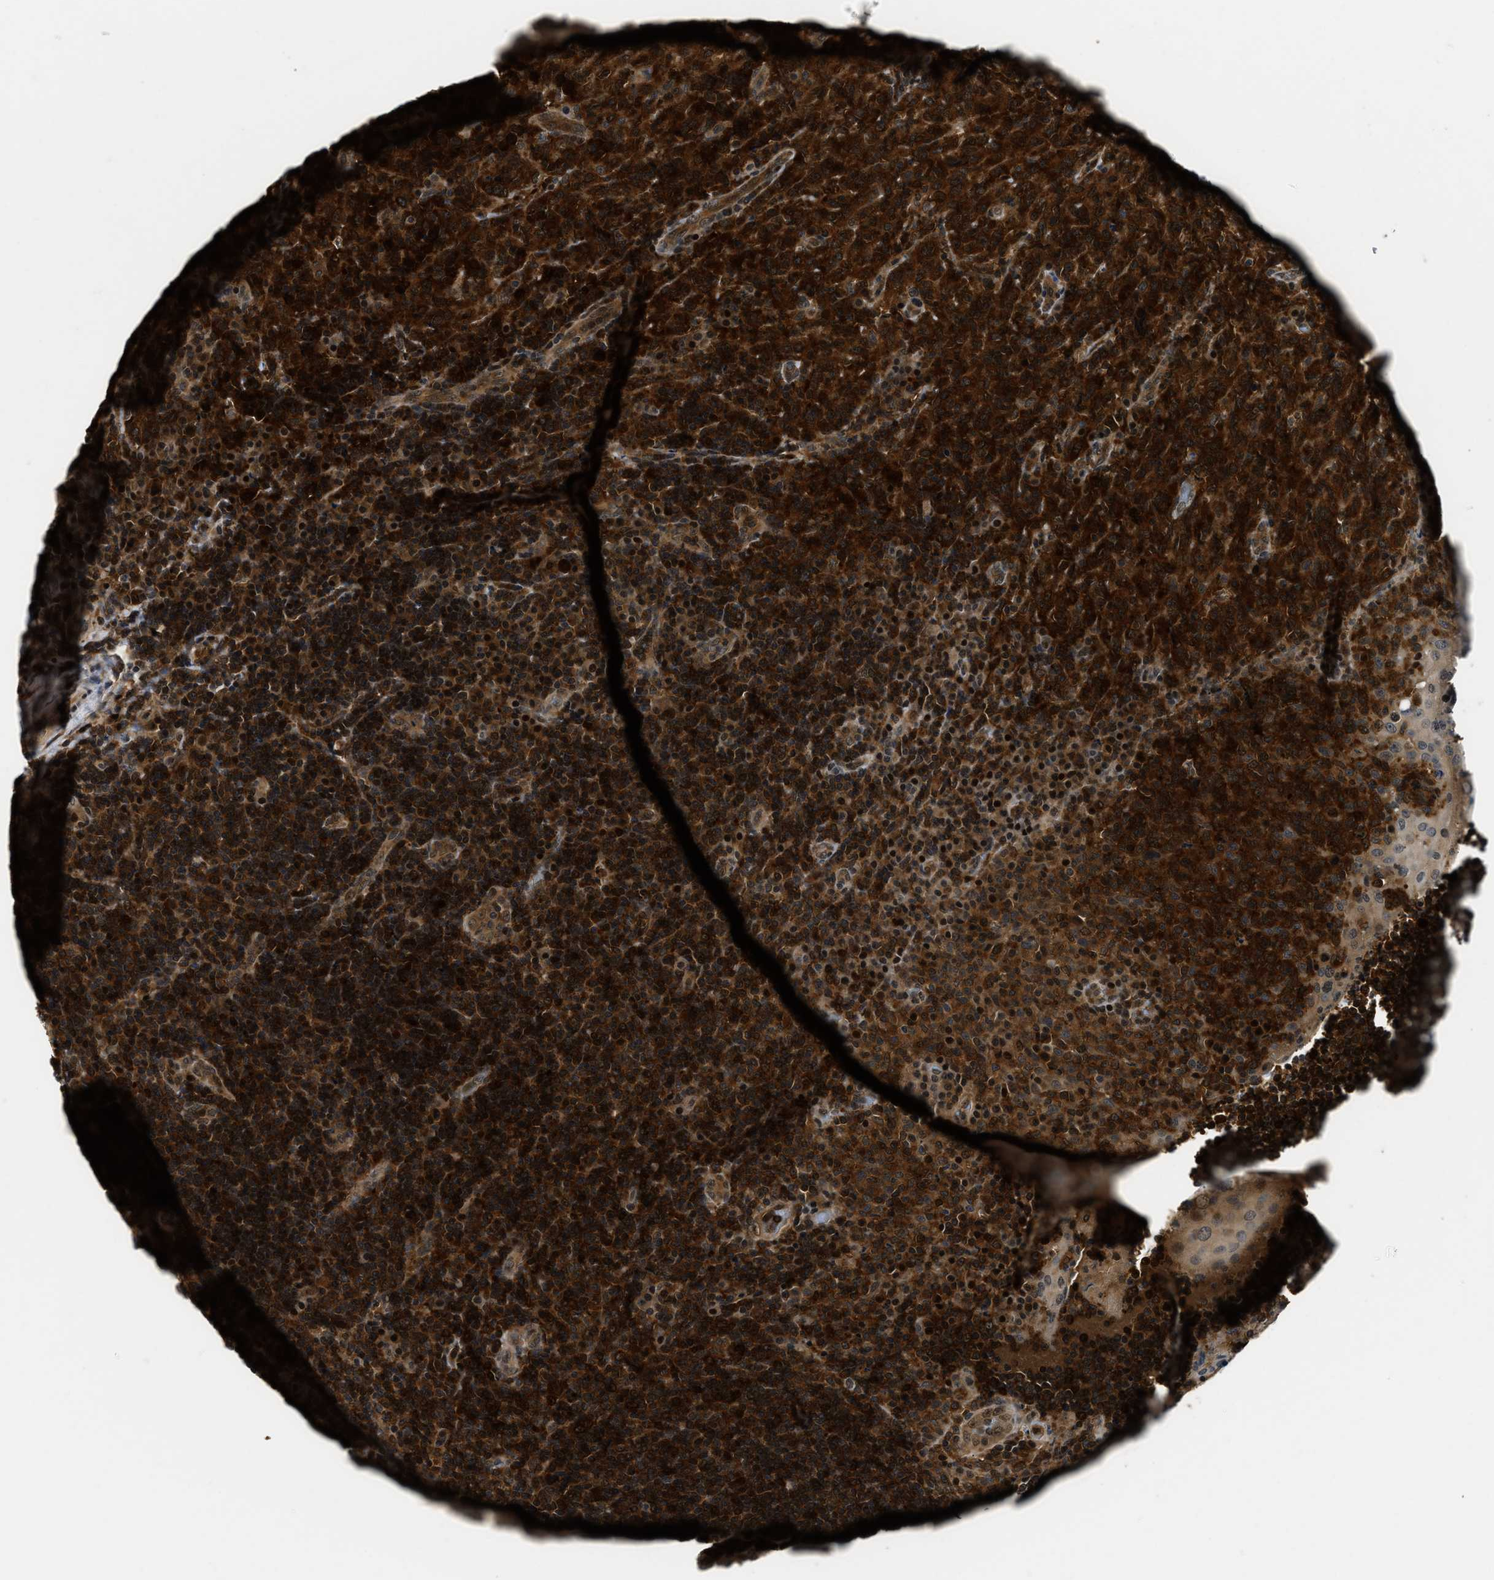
{"staining": {"intensity": "strong", "quantity": ">75%", "location": "cytoplasmic/membranous"}, "tissue": "lymphoma", "cell_type": "Tumor cells", "image_type": "cancer", "snomed": [{"axis": "morphology", "description": "Malignant lymphoma, non-Hodgkin's type, High grade"}, {"axis": "topography", "description": "Tonsil"}], "caption": "A high amount of strong cytoplasmic/membranous positivity is seen in about >75% of tumor cells in lymphoma tissue.", "gene": "ADSL", "patient": {"sex": "female", "age": 36}}